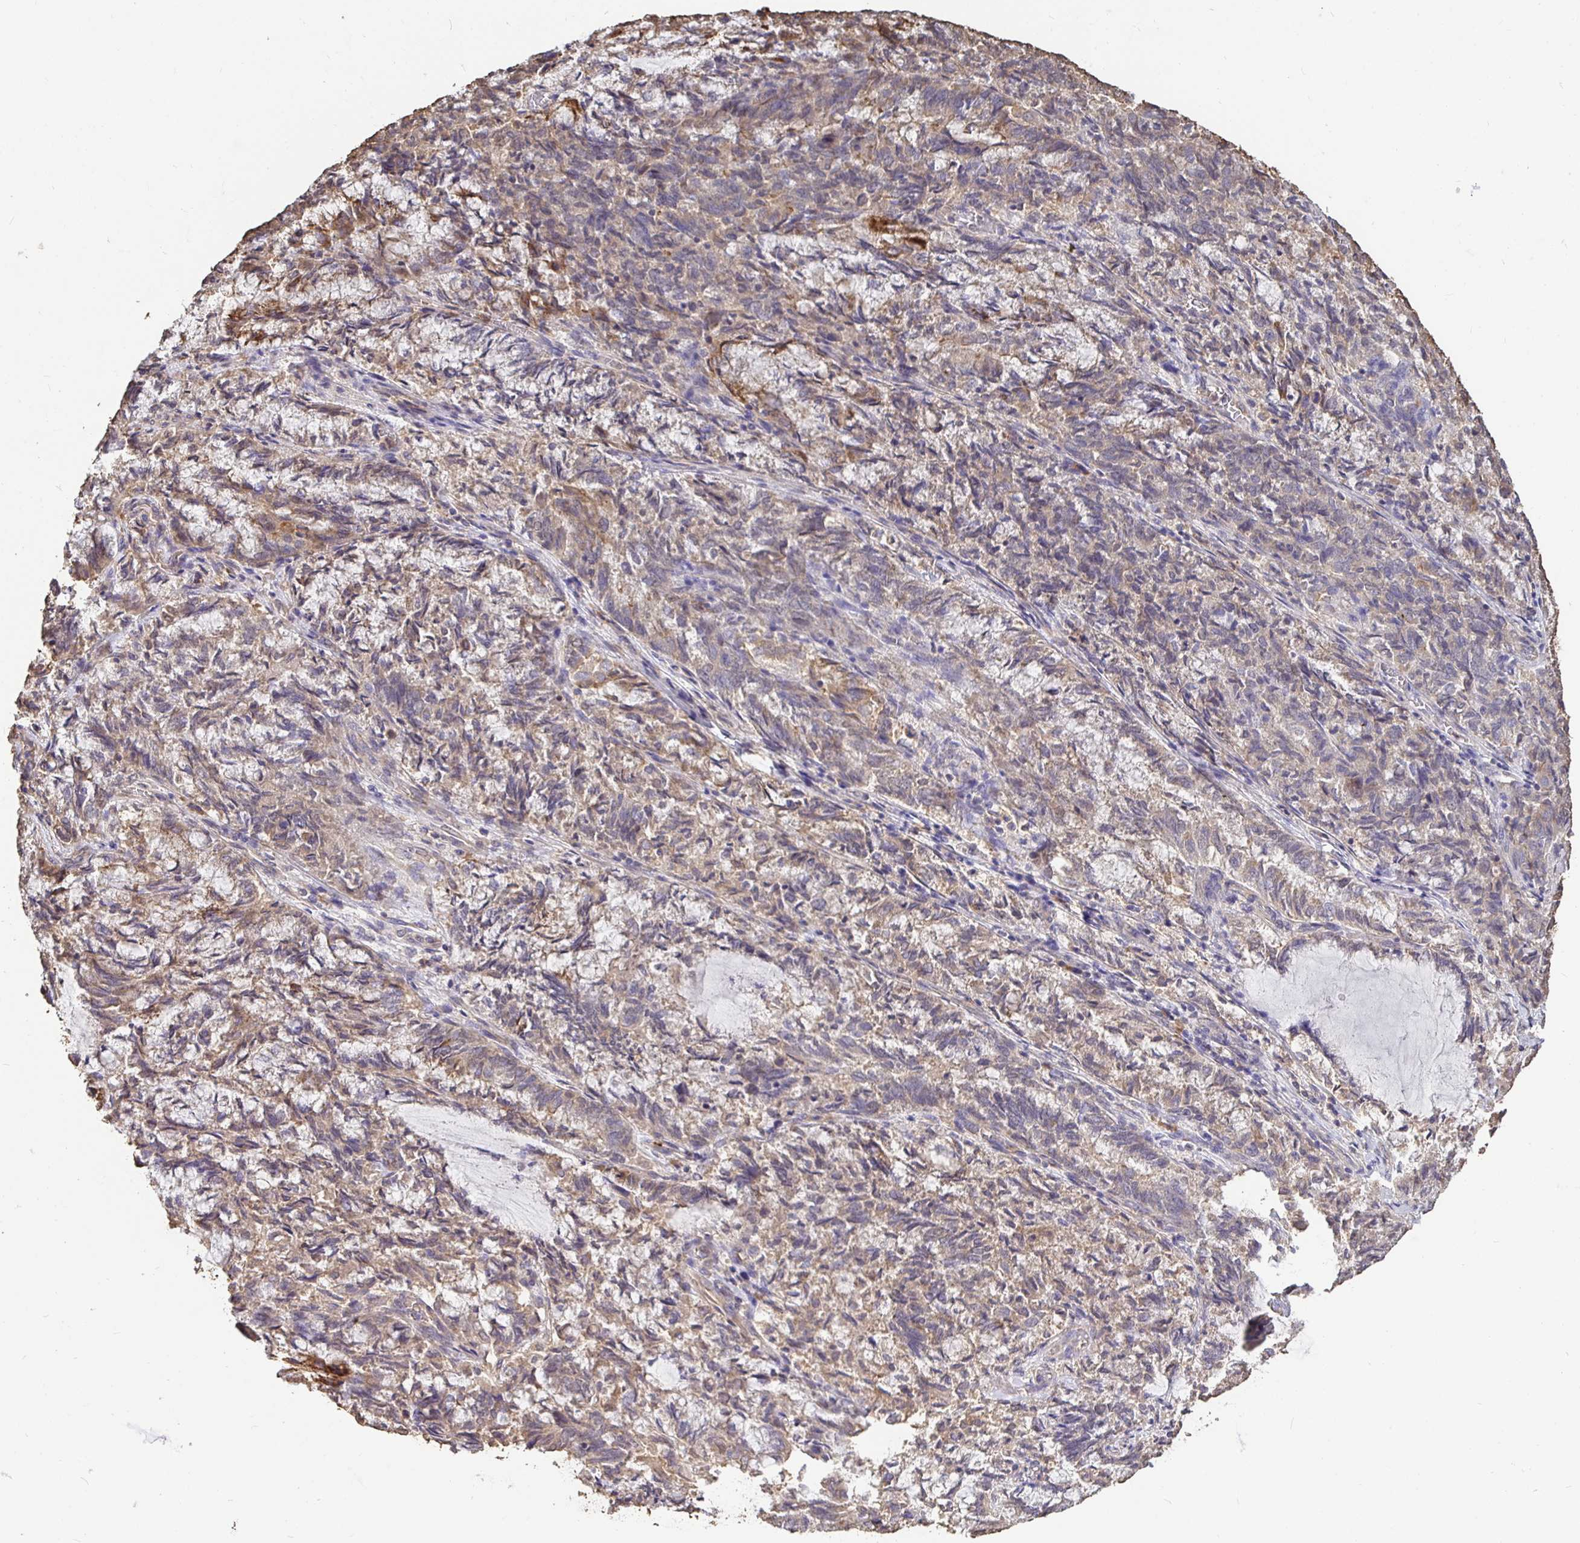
{"staining": {"intensity": "weak", "quantity": "<25%", "location": "cytoplasmic/membranous"}, "tissue": "endometrial cancer", "cell_type": "Tumor cells", "image_type": "cancer", "snomed": [{"axis": "morphology", "description": "Adenocarcinoma, NOS"}, {"axis": "topography", "description": "Endometrium"}], "caption": "Protein analysis of endometrial cancer (adenocarcinoma) reveals no significant staining in tumor cells.", "gene": "MAPK8IP3", "patient": {"sex": "female", "age": 80}}